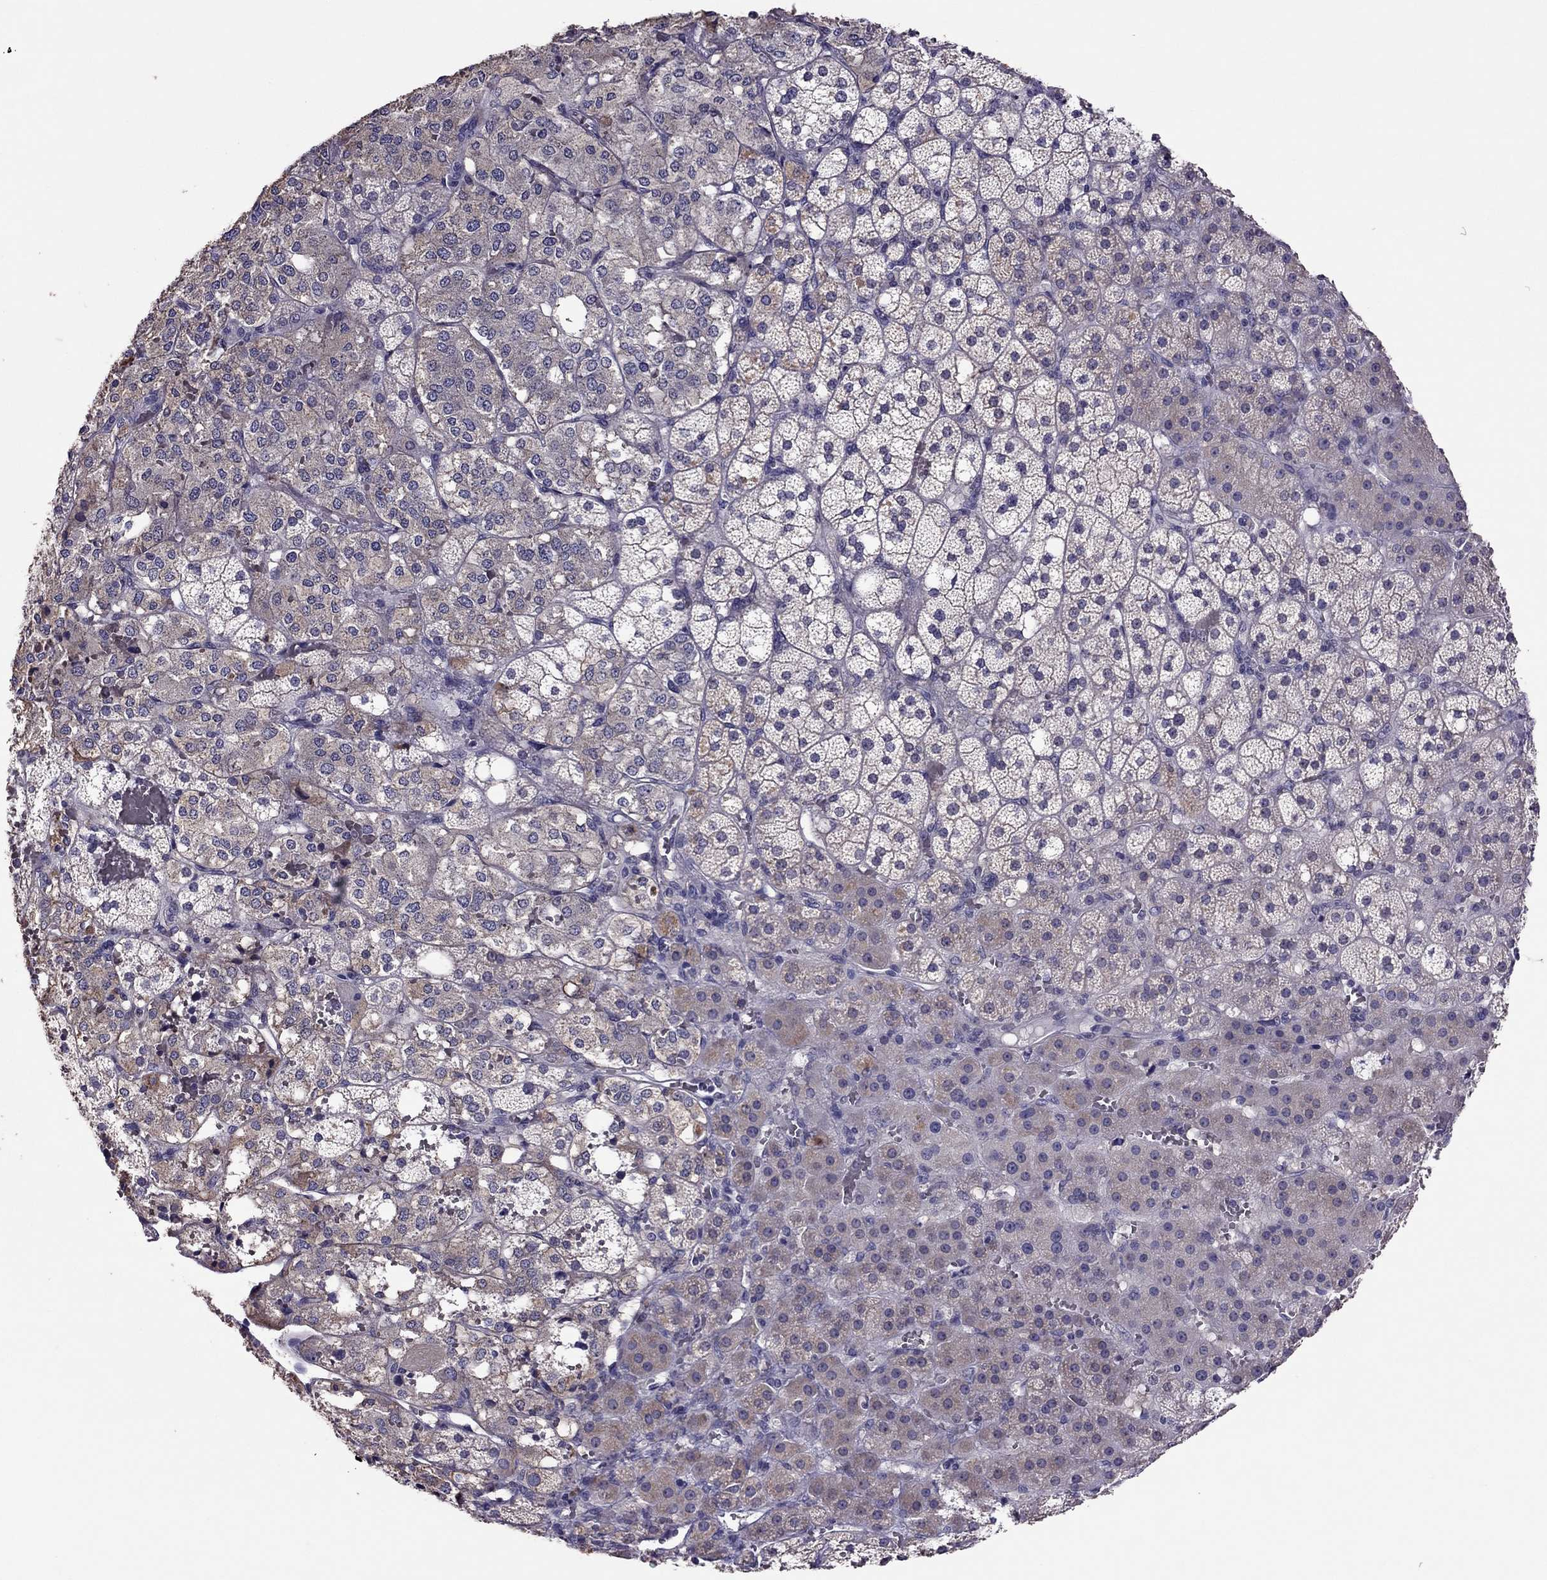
{"staining": {"intensity": "weak", "quantity": "25%-75%", "location": "cytoplasmic/membranous"}, "tissue": "adrenal gland", "cell_type": "Glandular cells", "image_type": "normal", "snomed": [{"axis": "morphology", "description": "Normal tissue, NOS"}, {"axis": "topography", "description": "Adrenal gland"}], "caption": "High-magnification brightfield microscopy of benign adrenal gland stained with DAB (3,3'-diaminobenzidine) (brown) and counterstained with hematoxylin (blue). glandular cells exhibit weak cytoplasmic/membranous staining is identified in approximately25%-75% of cells.", "gene": "LRRC46", "patient": {"sex": "male", "age": 53}}